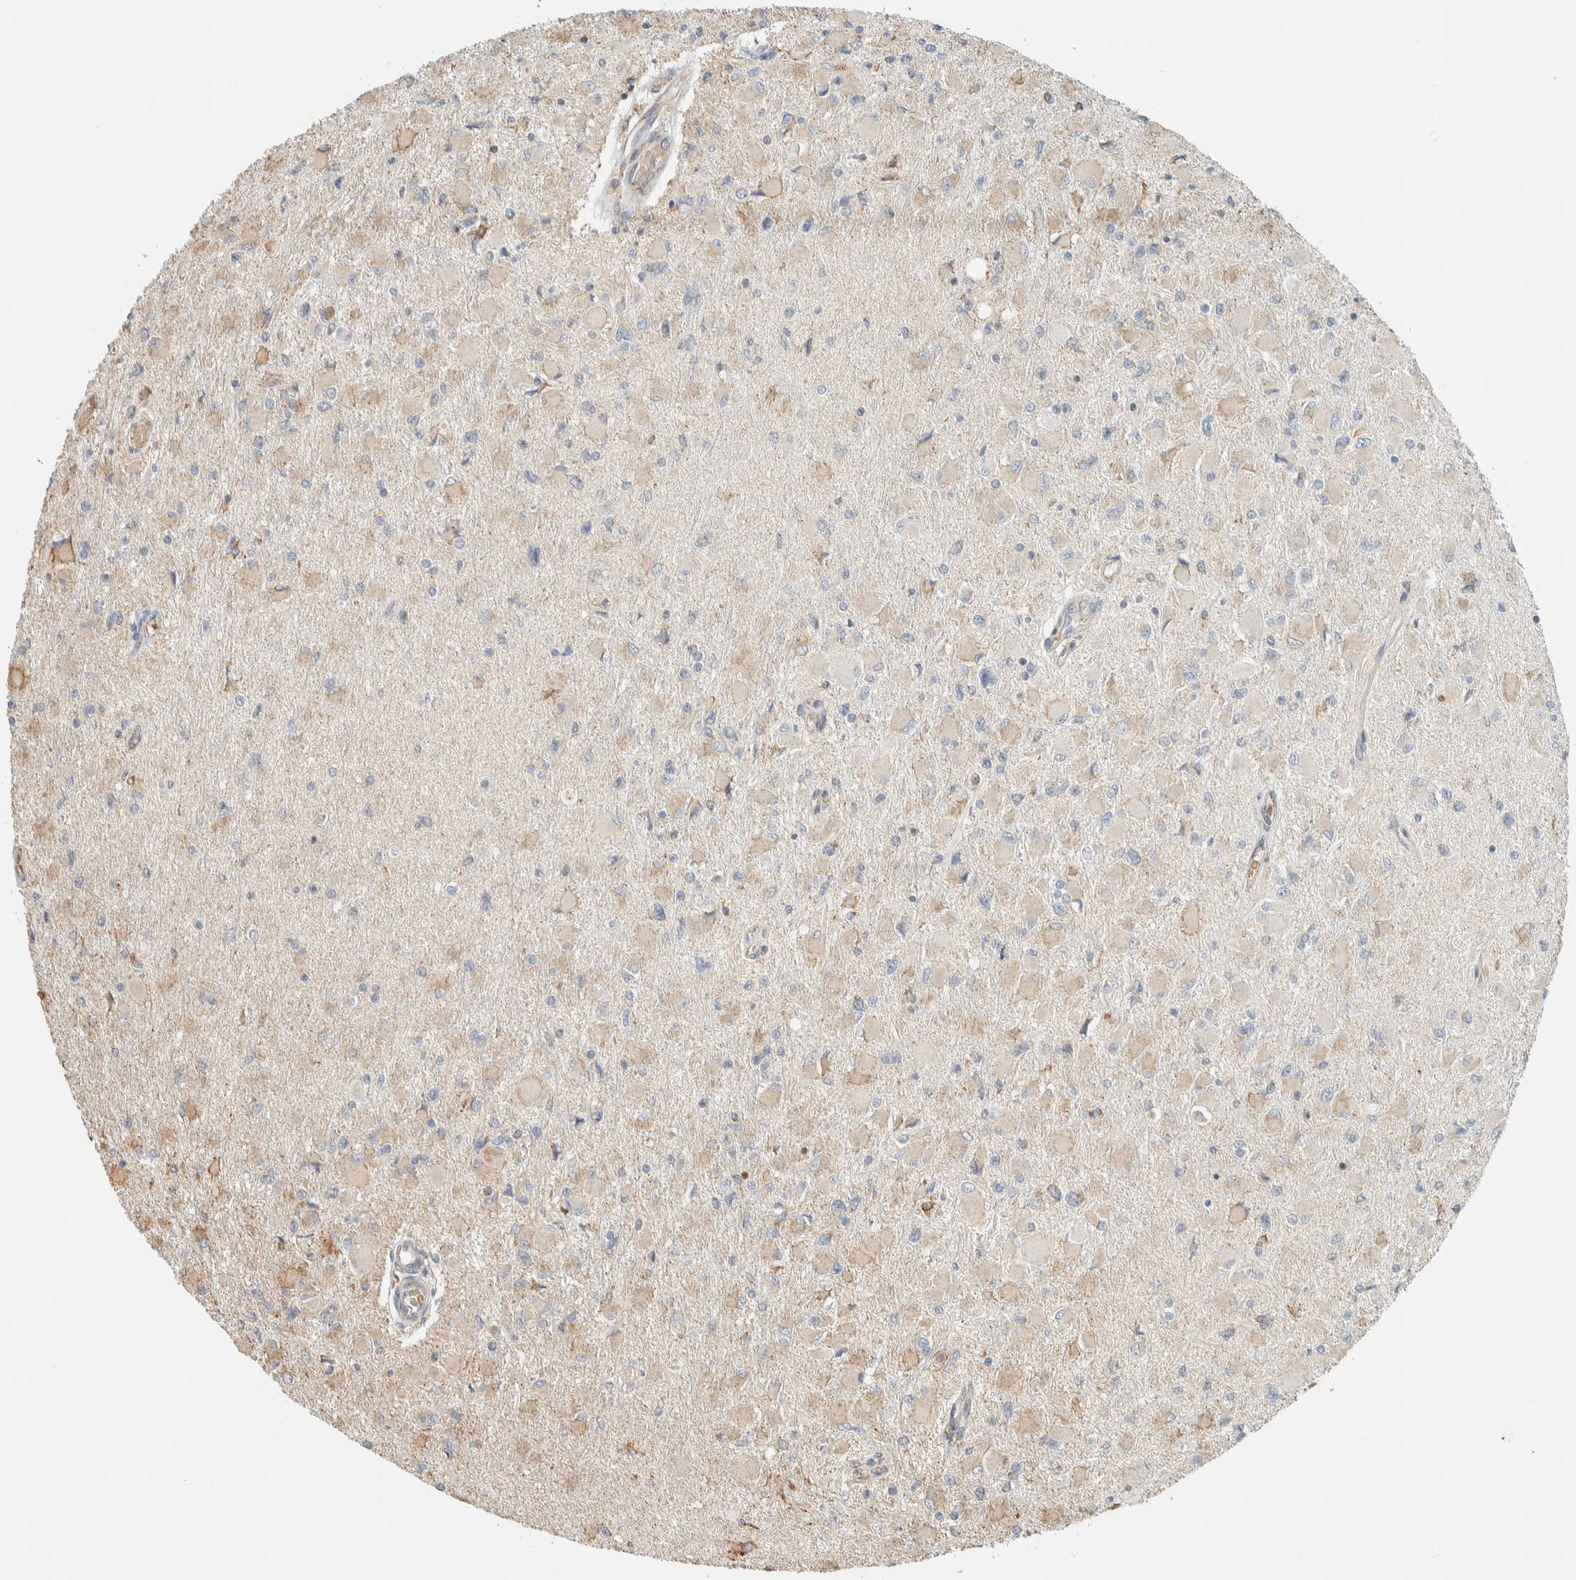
{"staining": {"intensity": "weak", "quantity": "<25%", "location": "cytoplasmic/membranous"}, "tissue": "glioma", "cell_type": "Tumor cells", "image_type": "cancer", "snomed": [{"axis": "morphology", "description": "Glioma, malignant, High grade"}, {"axis": "topography", "description": "Cerebral cortex"}], "caption": "Tumor cells are negative for protein expression in human glioma.", "gene": "RAB11FIP1", "patient": {"sex": "female", "age": 36}}